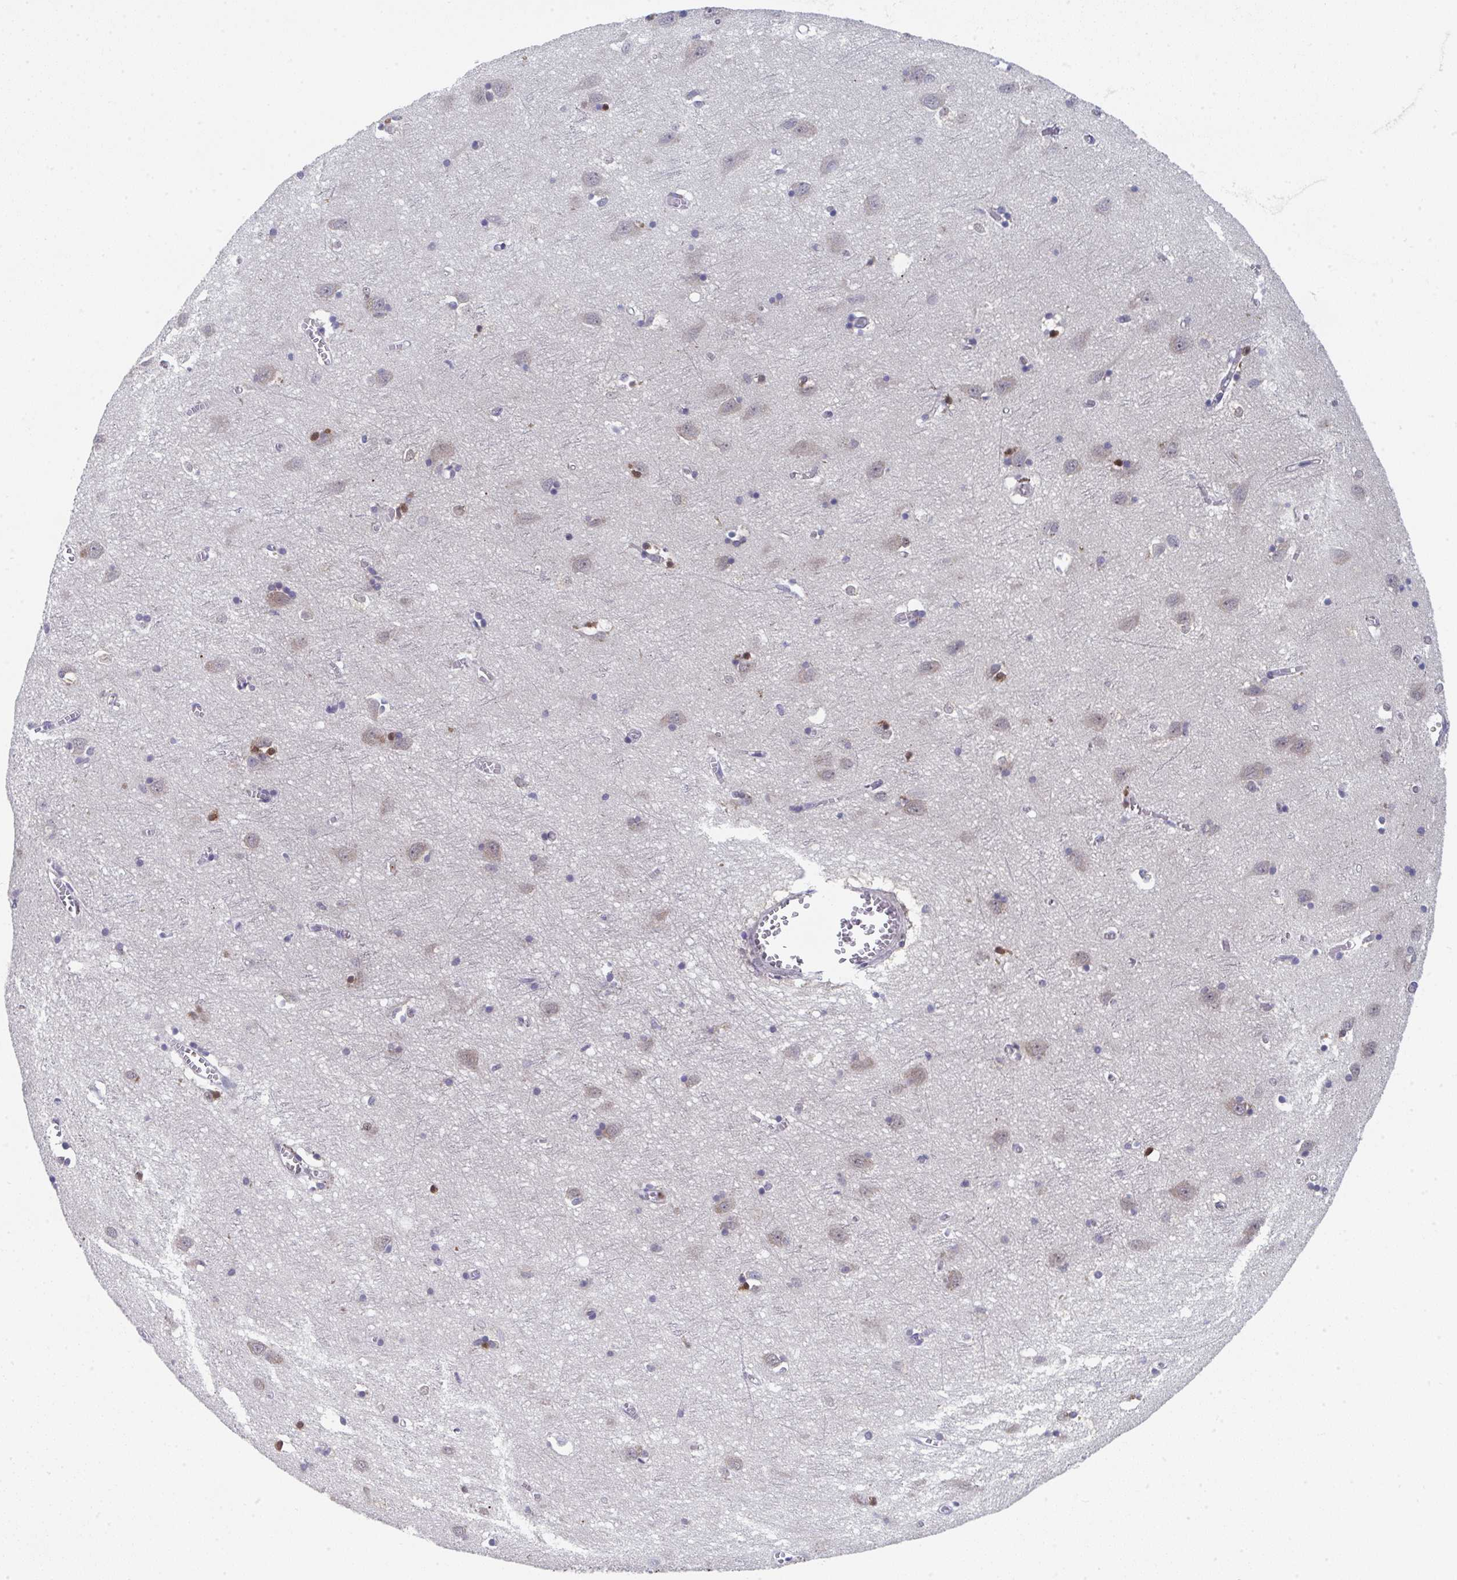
{"staining": {"intensity": "negative", "quantity": "none", "location": "none"}, "tissue": "cerebral cortex", "cell_type": "Endothelial cells", "image_type": "normal", "snomed": [{"axis": "morphology", "description": "Normal tissue, NOS"}, {"axis": "topography", "description": "Cerebral cortex"}], "caption": "The immunohistochemistry micrograph has no significant expression in endothelial cells of cerebral cortex.", "gene": "JDP2", "patient": {"sex": "male", "age": 70}}